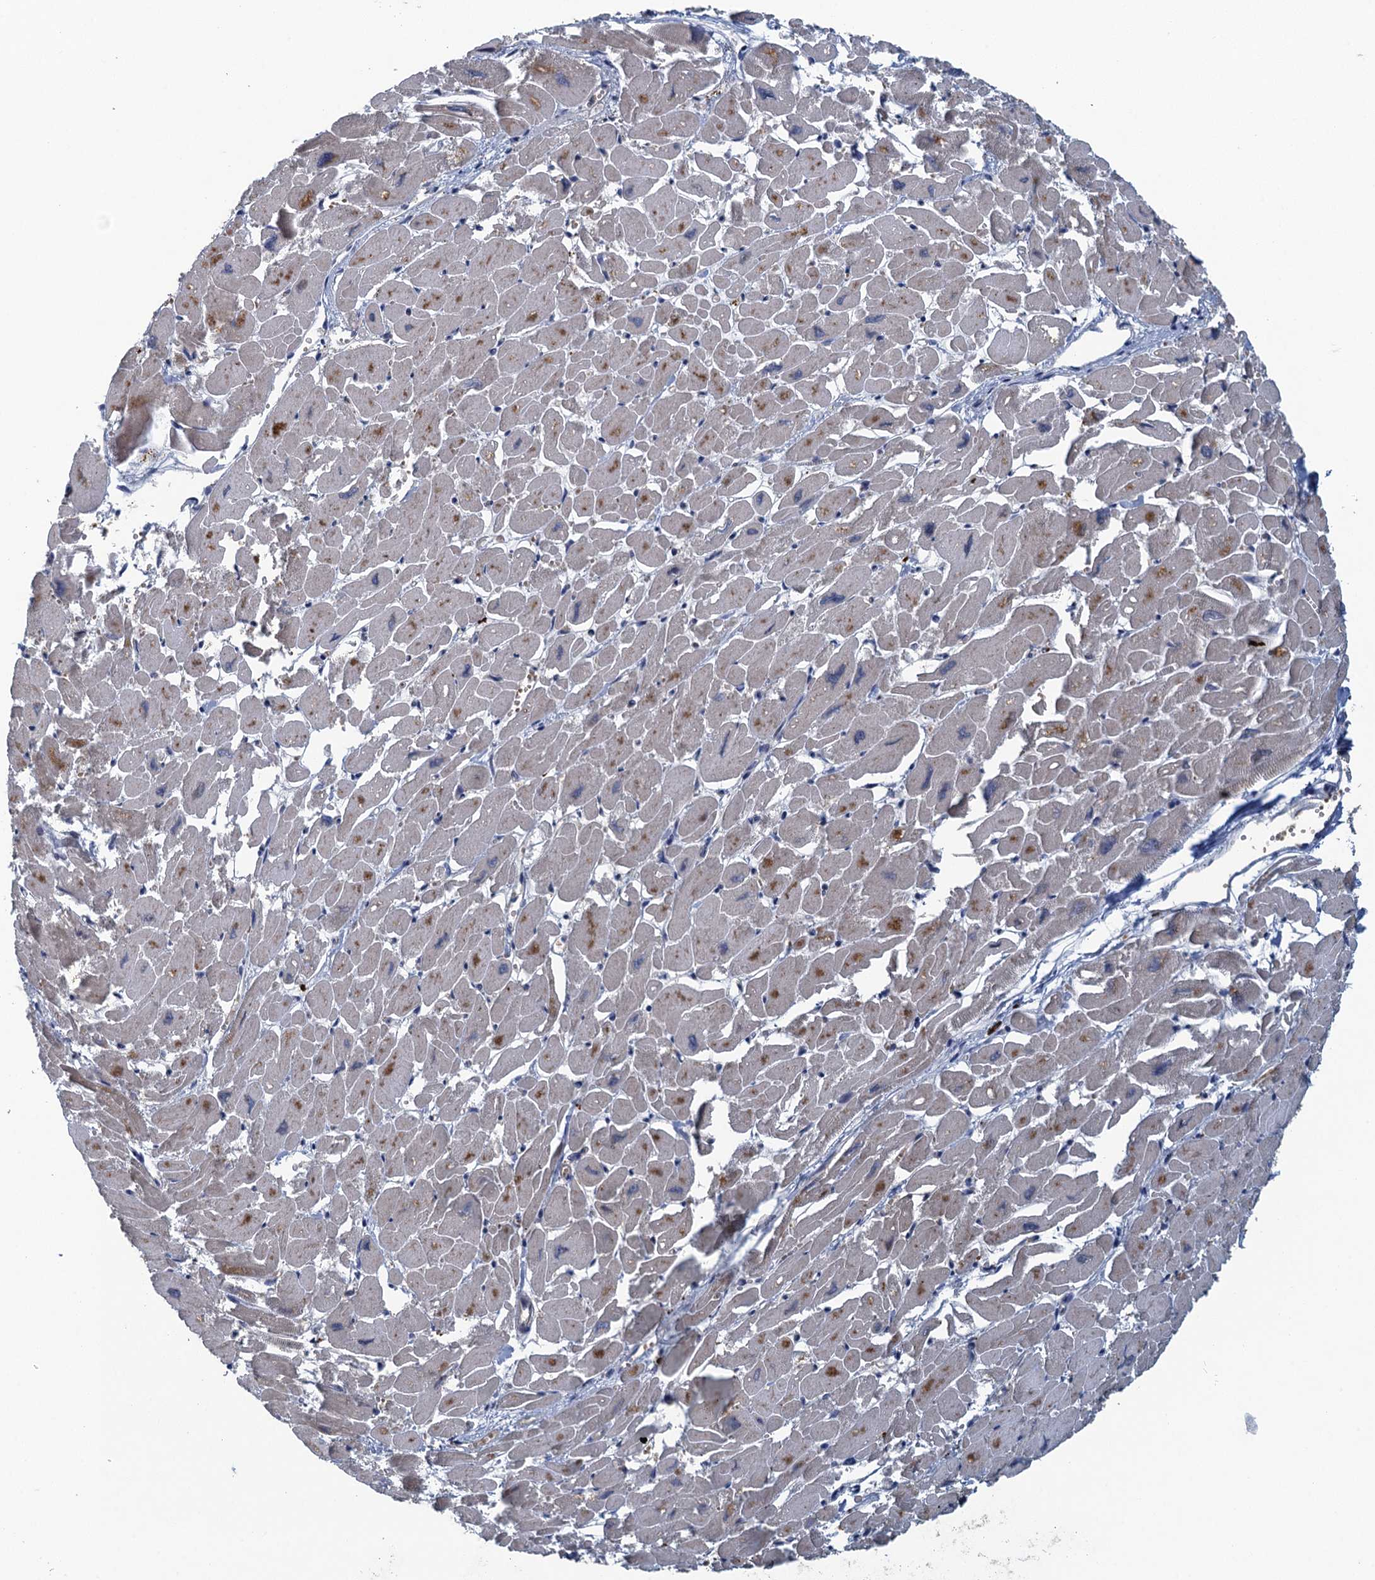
{"staining": {"intensity": "negative", "quantity": "none", "location": "none"}, "tissue": "heart muscle", "cell_type": "Cardiomyocytes", "image_type": "normal", "snomed": [{"axis": "morphology", "description": "Normal tissue, NOS"}, {"axis": "topography", "description": "Heart"}], "caption": "A high-resolution image shows IHC staining of normal heart muscle, which shows no significant positivity in cardiomyocytes.", "gene": "KBTBD8", "patient": {"sex": "male", "age": 54}}